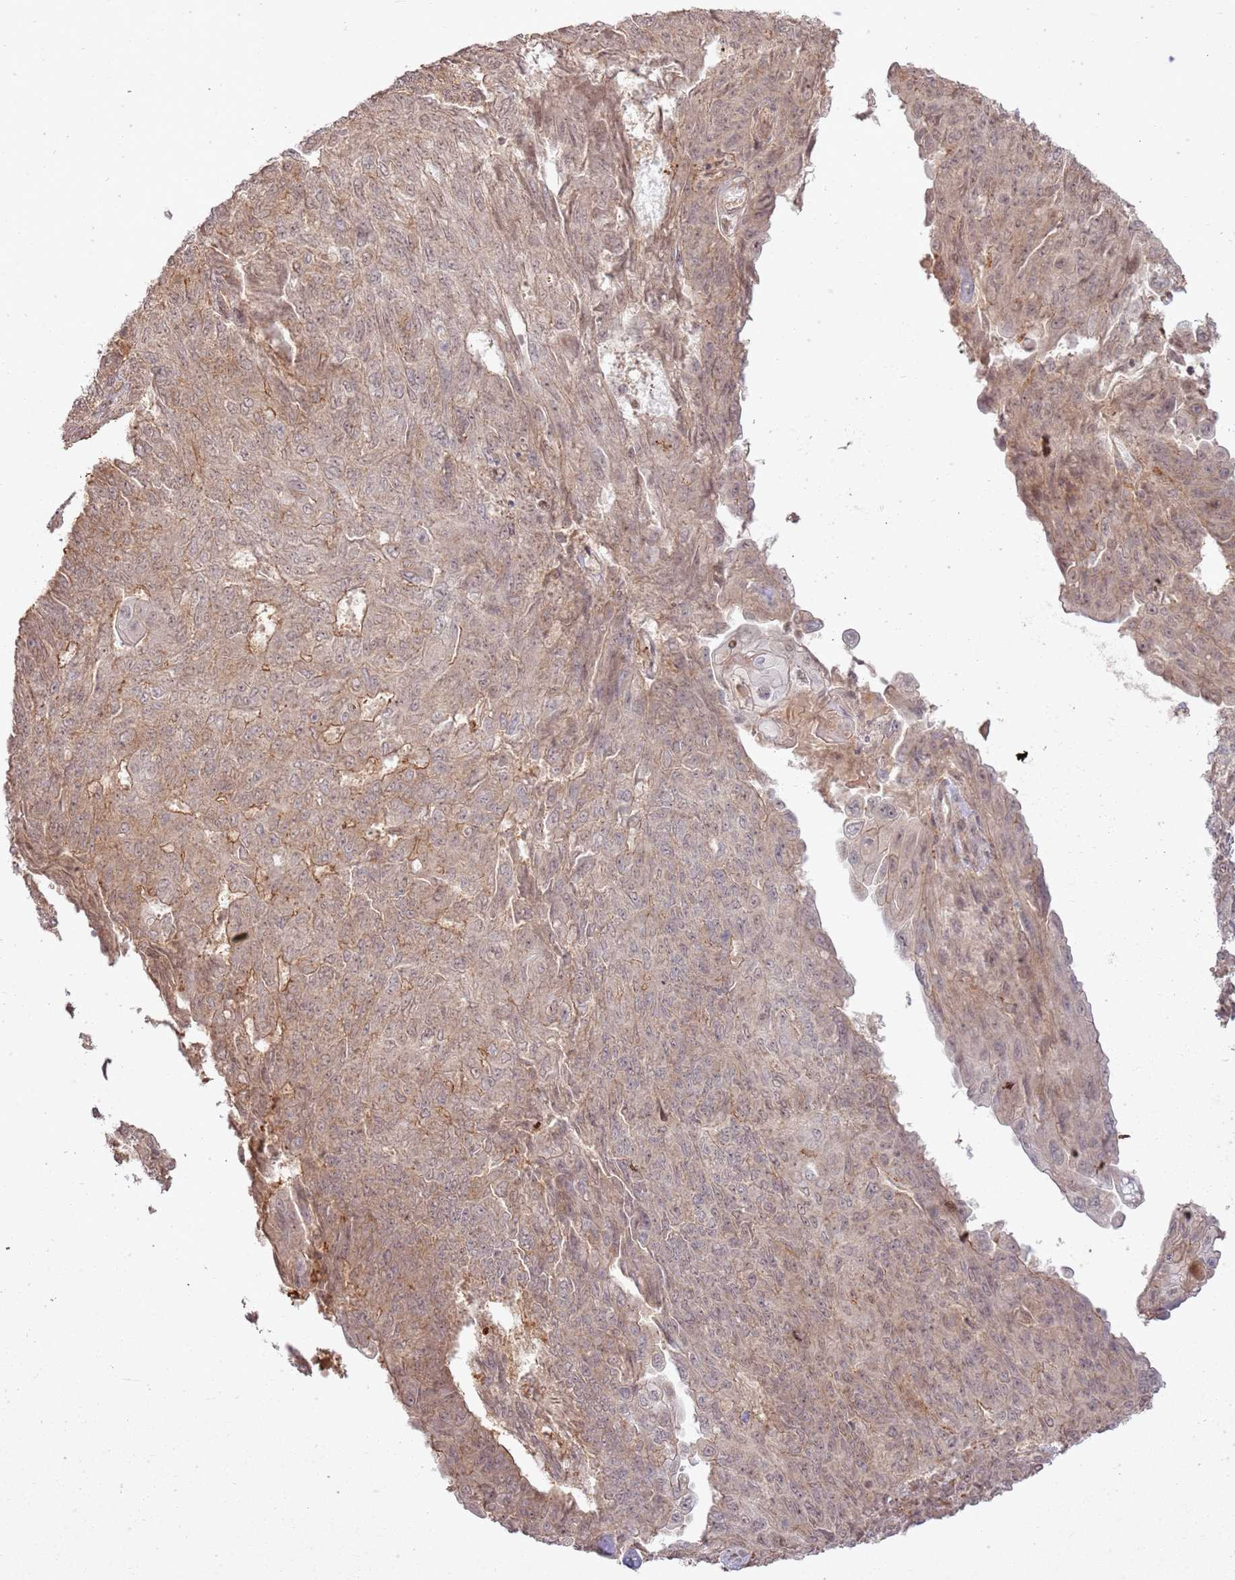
{"staining": {"intensity": "moderate", "quantity": "25%-75%", "location": "cytoplasmic/membranous,nuclear"}, "tissue": "endometrial cancer", "cell_type": "Tumor cells", "image_type": "cancer", "snomed": [{"axis": "morphology", "description": "Adenocarcinoma, NOS"}, {"axis": "topography", "description": "Endometrium"}], "caption": "Endometrial cancer (adenocarcinoma) was stained to show a protein in brown. There is medium levels of moderate cytoplasmic/membranous and nuclear staining in approximately 25%-75% of tumor cells.", "gene": "ZNF623", "patient": {"sex": "female", "age": 32}}